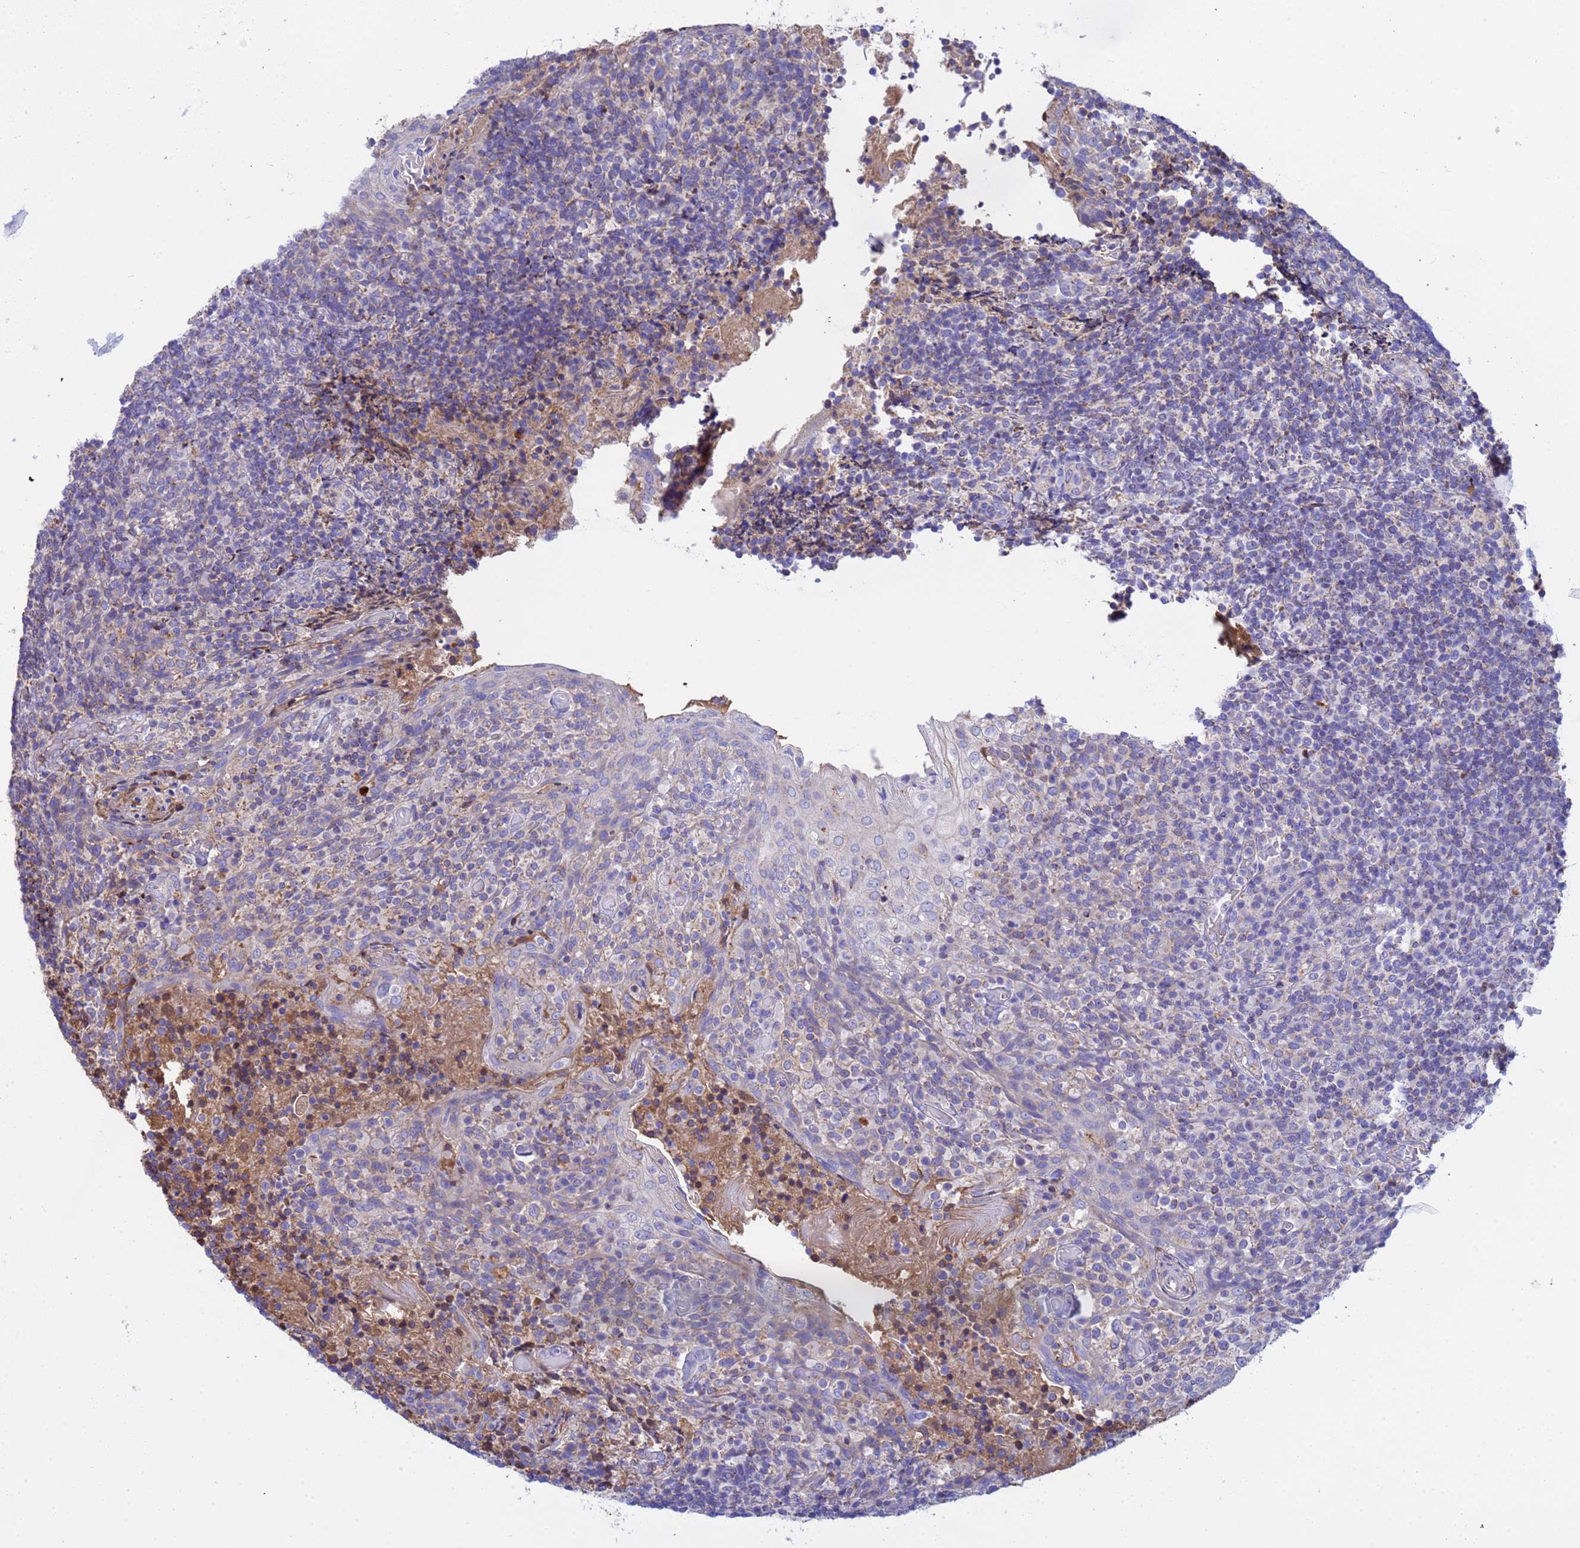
{"staining": {"intensity": "negative", "quantity": "none", "location": "none"}, "tissue": "tonsil", "cell_type": "Germinal center cells", "image_type": "normal", "snomed": [{"axis": "morphology", "description": "Normal tissue, NOS"}, {"axis": "topography", "description": "Tonsil"}], "caption": "The IHC image has no significant positivity in germinal center cells of tonsil.", "gene": "GLUD1", "patient": {"sex": "female", "age": 10}}